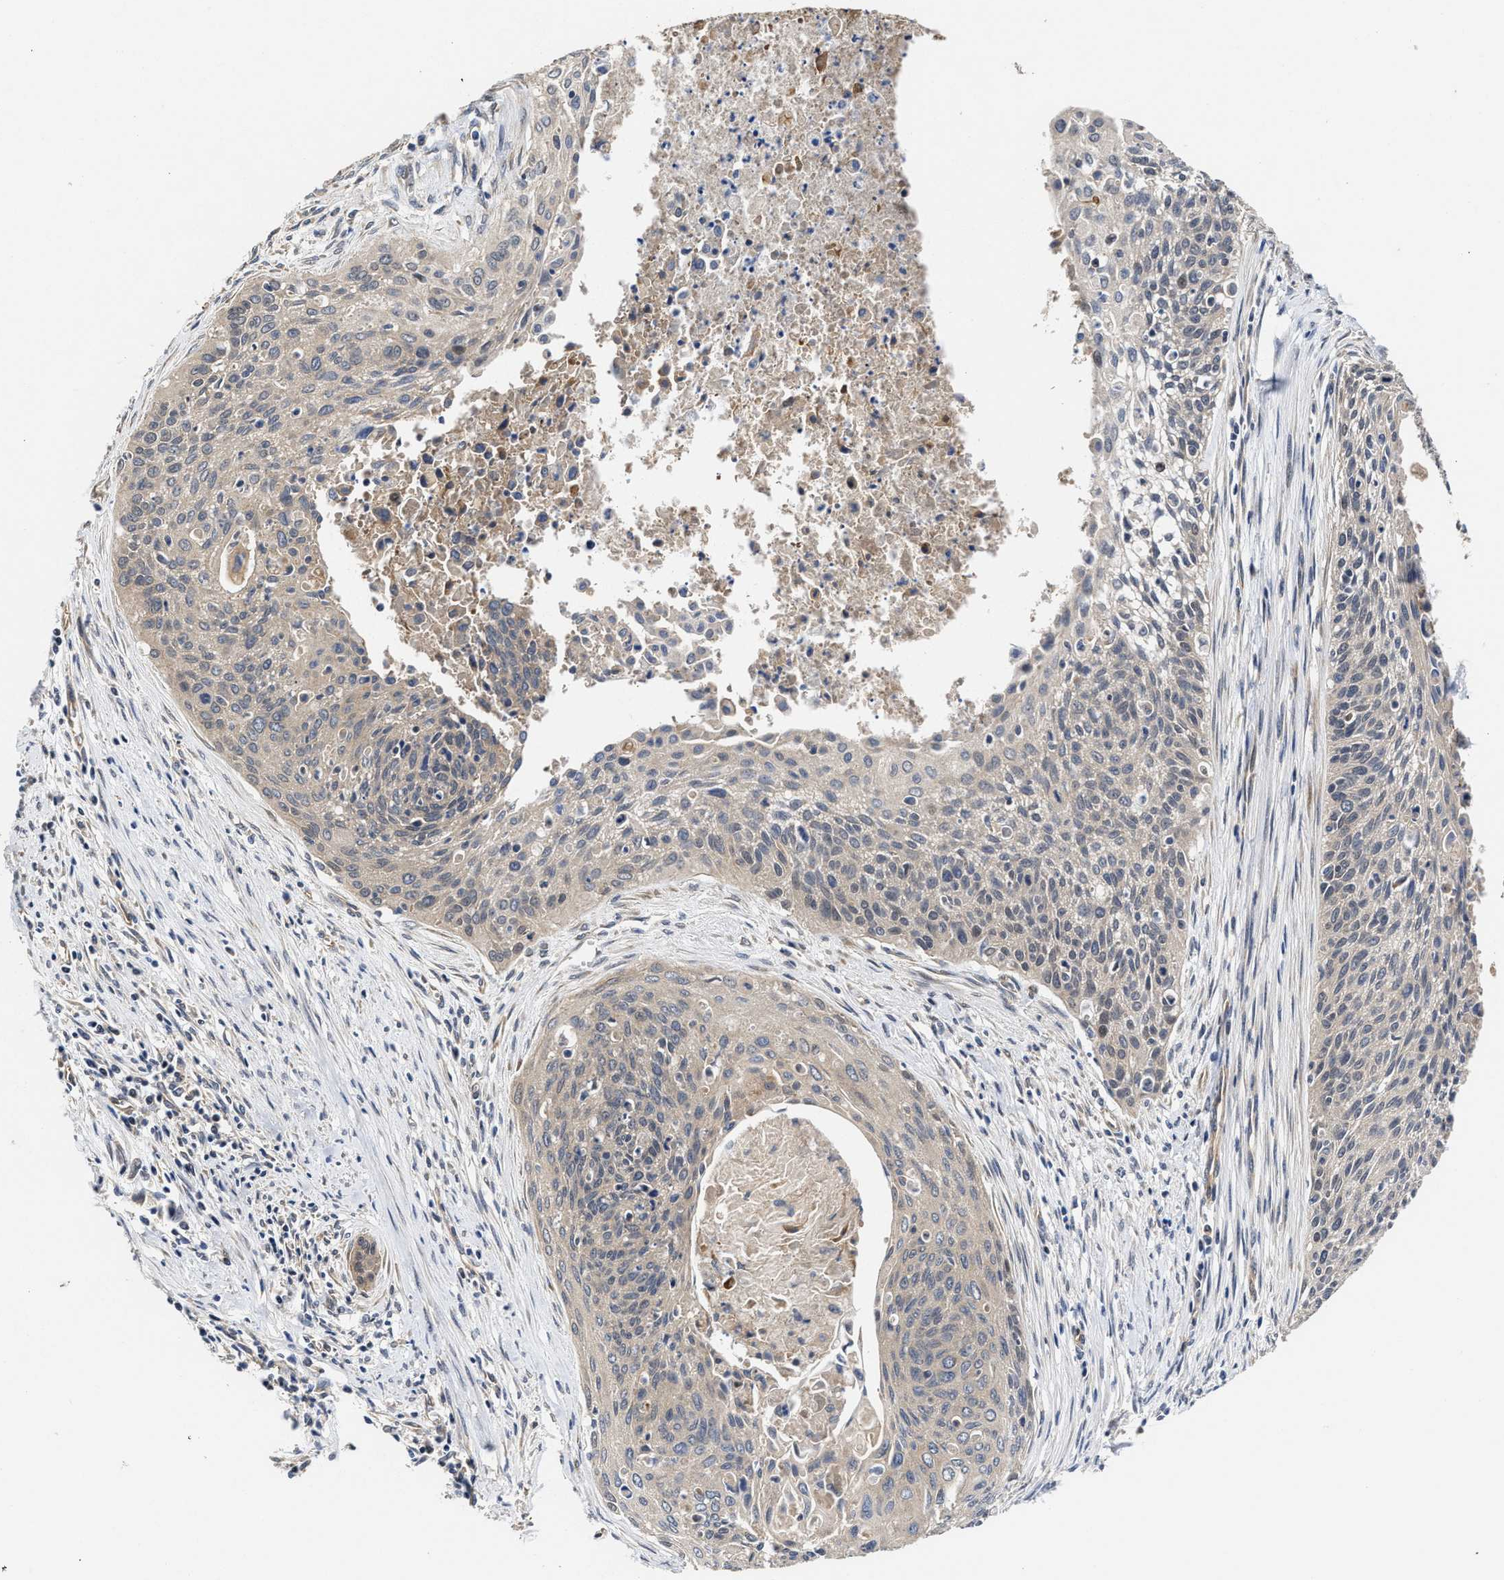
{"staining": {"intensity": "weak", "quantity": "<25%", "location": "cytoplasmic/membranous"}, "tissue": "cervical cancer", "cell_type": "Tumor cells", "image_type": "cancer", "snomed": [{"axis": "morphology", "description": "Squamous cell carcinoma, NOS"}, {"axis": "topography", "description": "Cervix"}], "caption": "Immunohistochemistry (IHC) micrograph of human cervical cancer (squamous cell carcinoma) stained for a protein (brown), which demonstrates no positivity in tumor cells. (Stains: DAB immunohistochemistry with hematoxylin counter stain, Microscopy: brightfield microscopy at high magnification).", "gene": "TRAF6", "patient": {"sex": "female", "age": 55}}